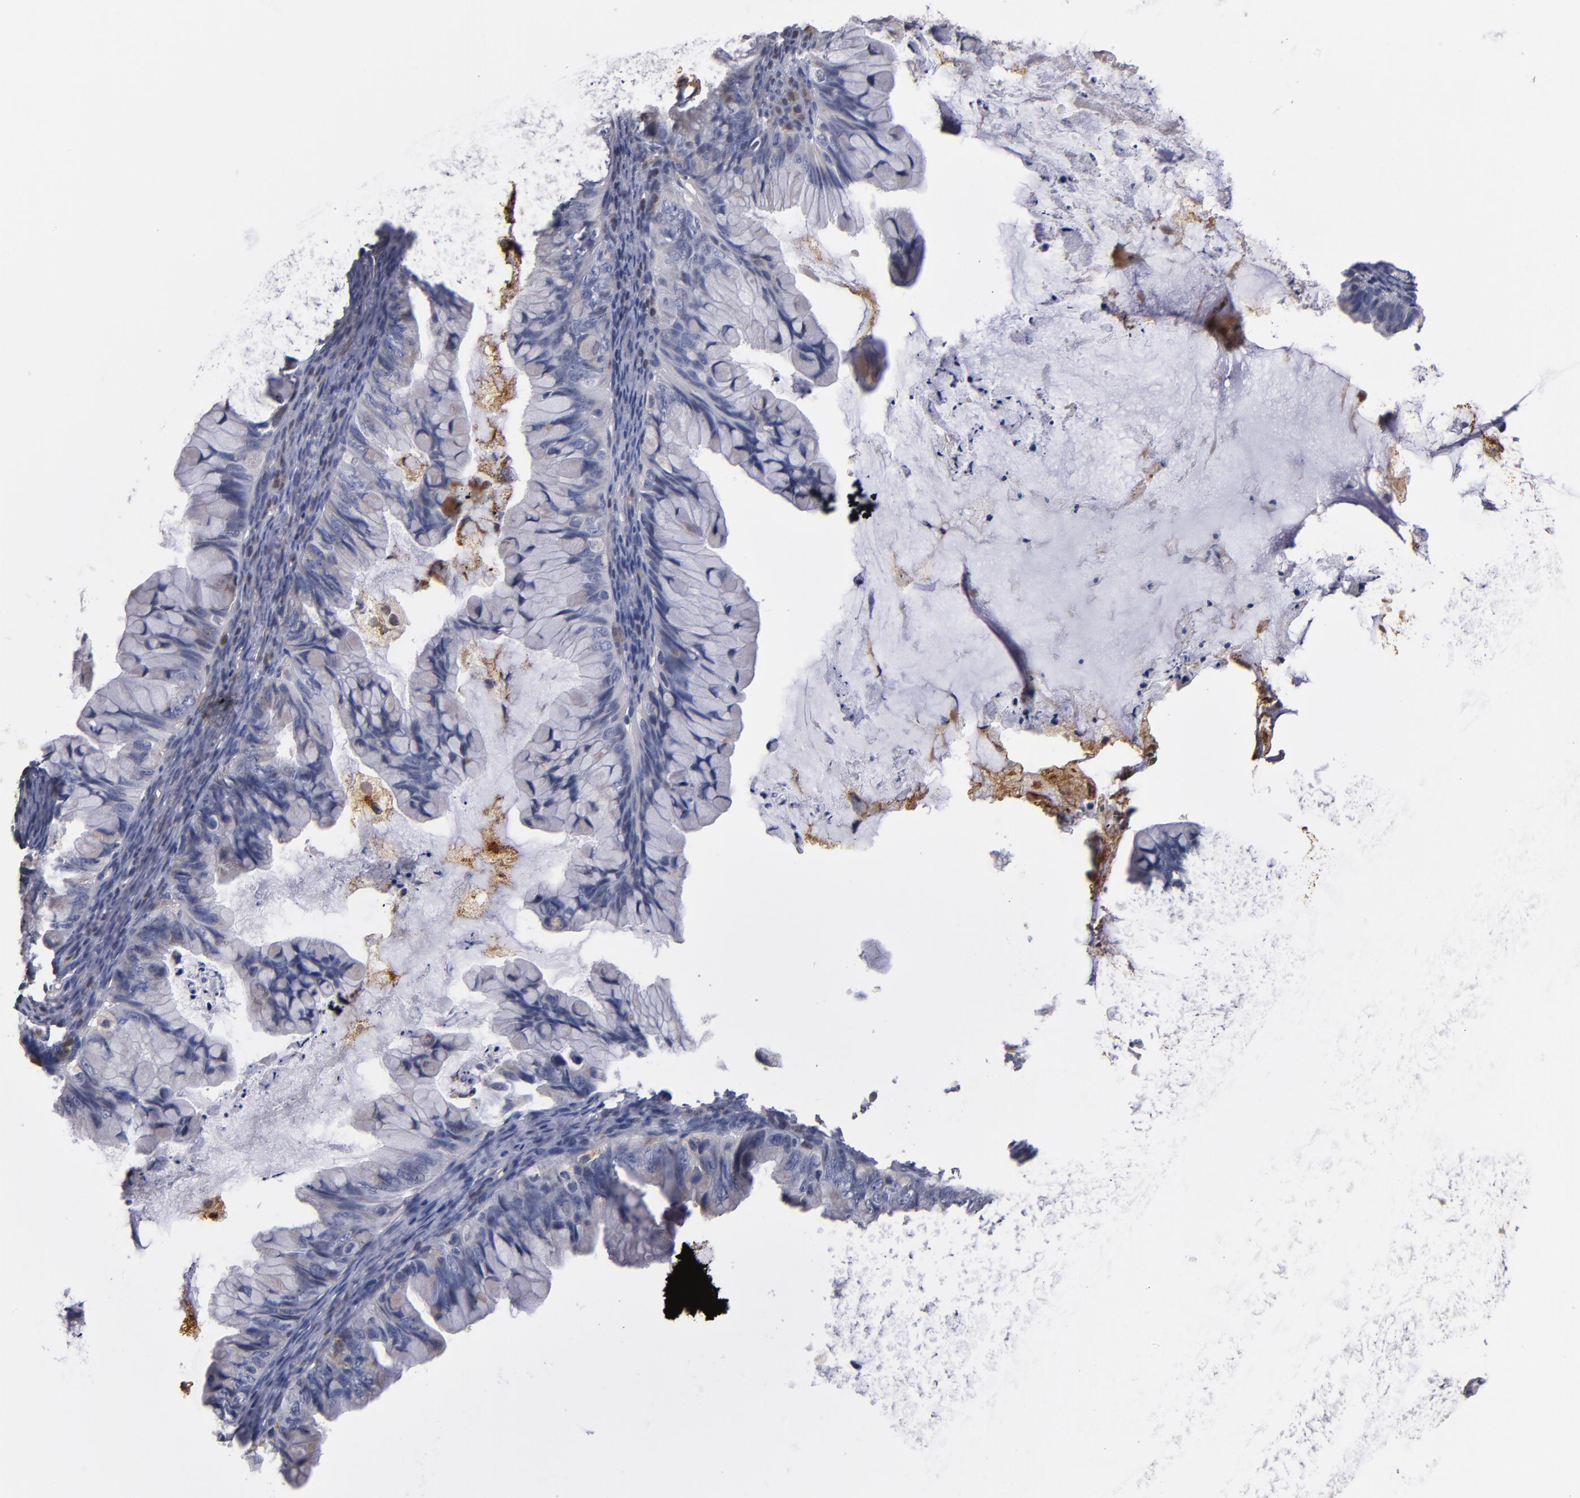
{"staining": {"intensity": "negative", "quantity": "none", "location": "none"}, "tissue": "ovarian cancer", "cell_type": "Tumor cells", "image_type": "cancer", "snomed": [{"axis": "morphology", "description": "Cystadenocarcinoma, mucinous, NOS"}, {"axis": "topography", "description": "Ovary"}], "caption": "Mucinous cystadenocarcinoma (ovarian) was stained to show a protein in brown. There is no significant staining in tumor cells.", "gene": "SELP", "patient": {"sex": "female", "age": 36}}